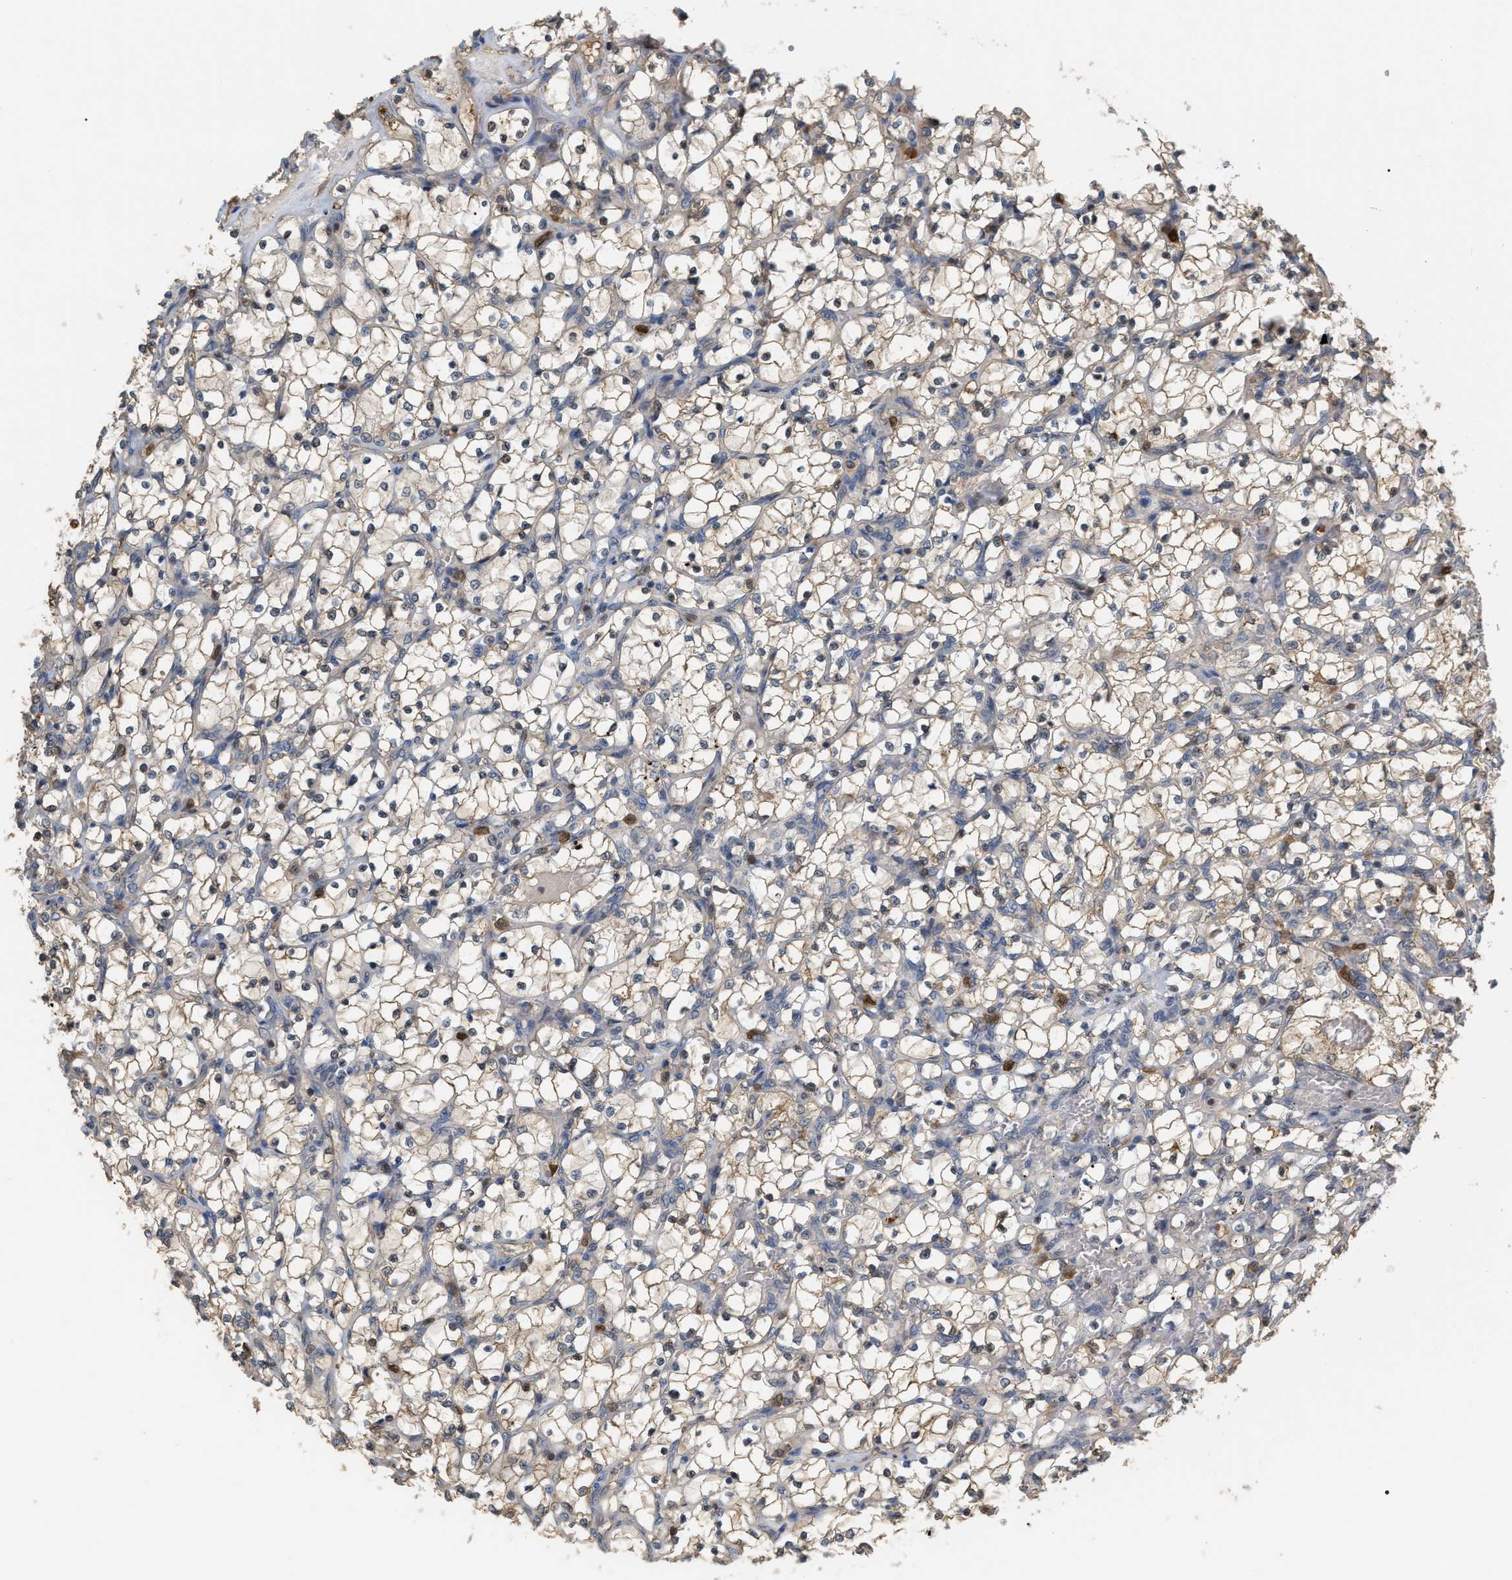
{"staining": {"intensity": "weak", "quantity": ">75%", "location": "cytoplasmic/membranous"}, "tissue": "renal cancer", "cell_type": "Tumor cells", "image_type": "cancer", "snomed": [{"axis": "morphology", "description": "Adenocarcinoma, NOS"}, {"axis": "topography", "description": "Kidney"}], "caption": "Immunohistochemical staining of human renal cancer shows weak cytoplasmic/membranous protein staining in about >75% of tumor cells.", "gene": "MTPN", "patient": {"sex": "female", "age": 69}}